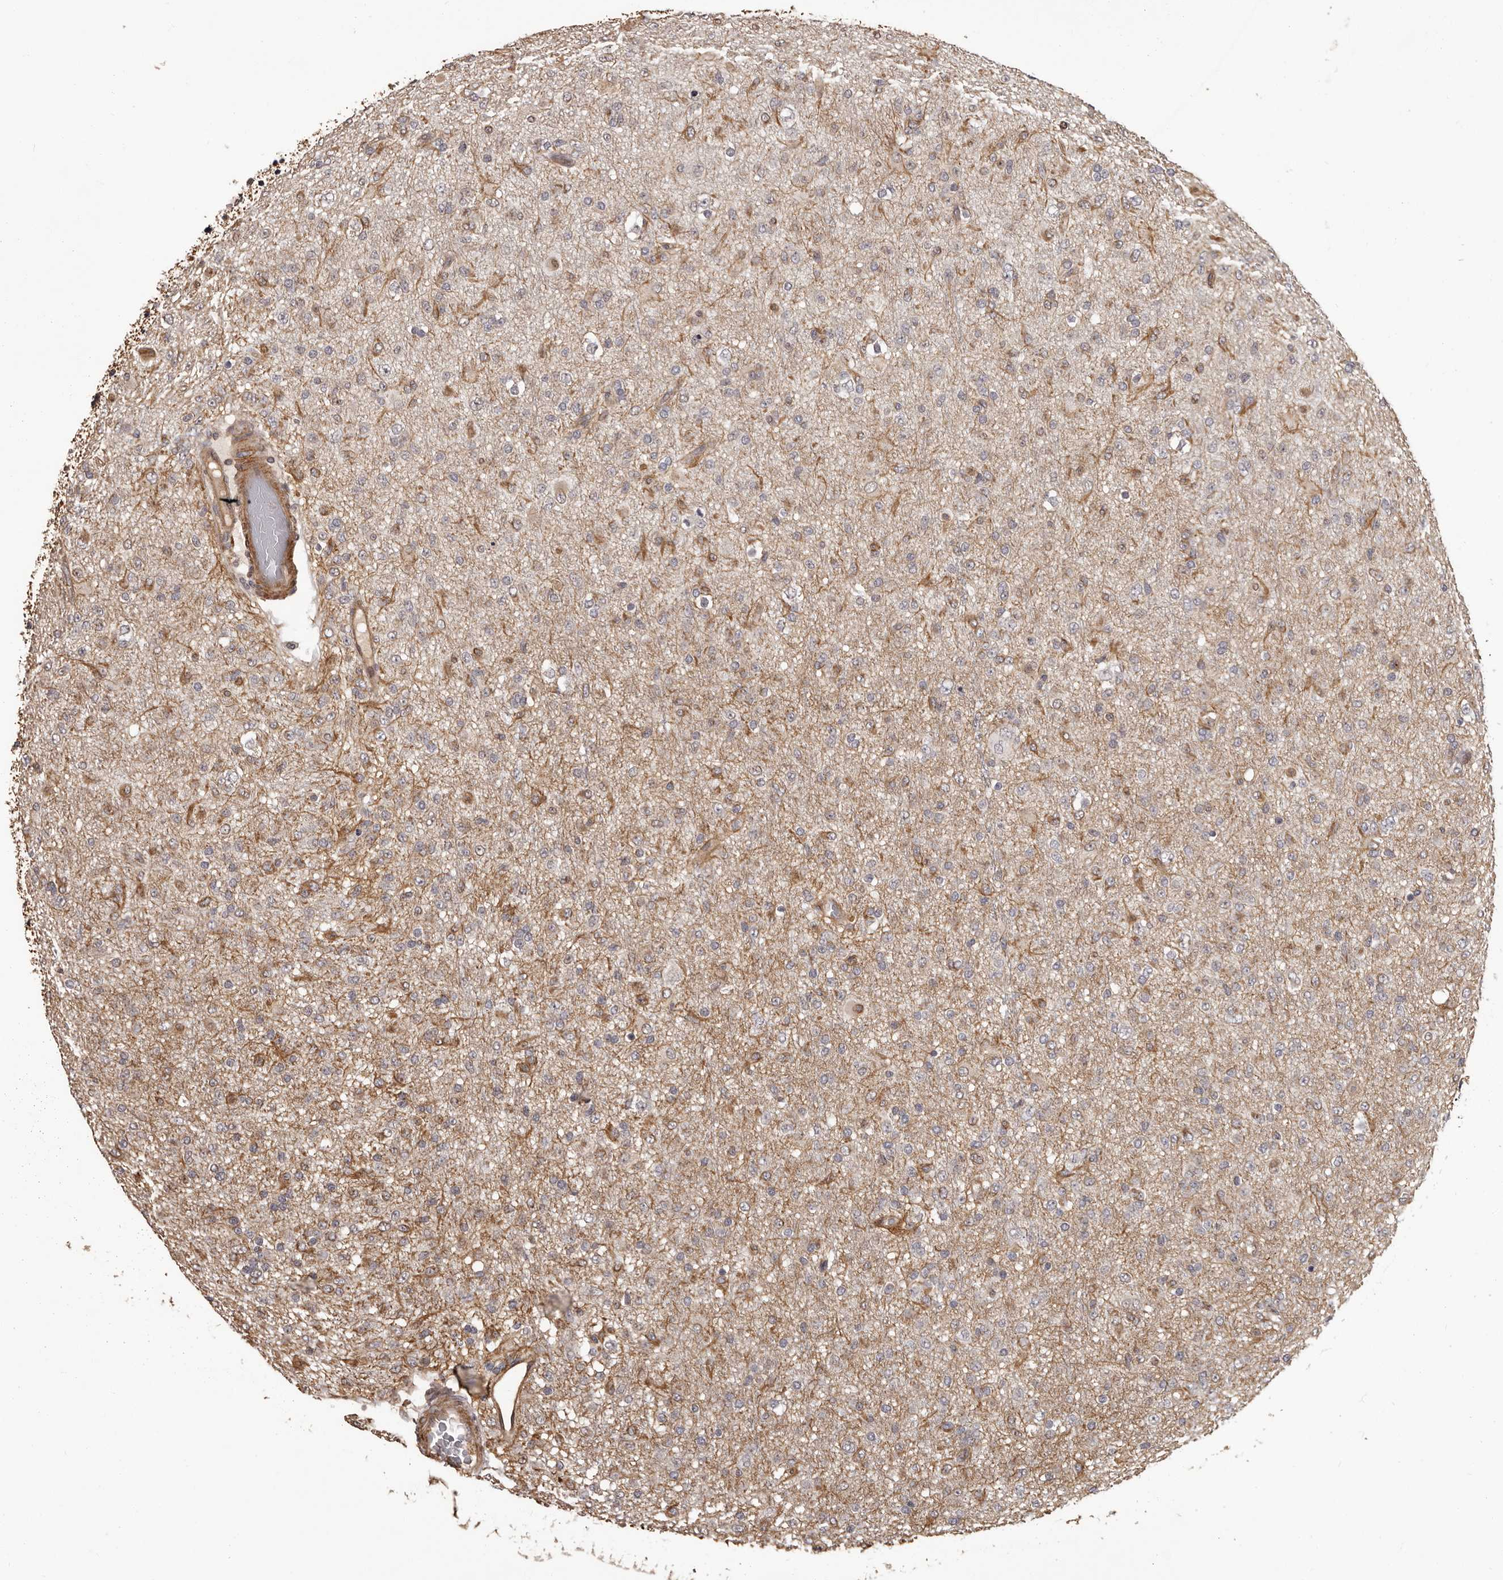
{"staining": {"intensity": "negative", "quantity": "none", "location": "none"}, "tissue": "glioma", "cell_type": "Tumor cells", "image_type": "cancer", "snomed": [{"axis": "morphology", "description": "Glioma, malignant, Low grade"}, {"axis": "topography", "description": "Brain"}], "caption": "IHC photomicrograph of neoplastic tissue: malignant glioma (low-grade) stained with DAB (3,3'-diaminobenzidine) shows no significant protein positivity in tumor cells. Brightfield microscopy of IHC stained with DAB (brown) and hematoxylin (blue), captured at high magnification.", "gene": "SLITRK6", "patient": {"sex": "male", "age": 65}}